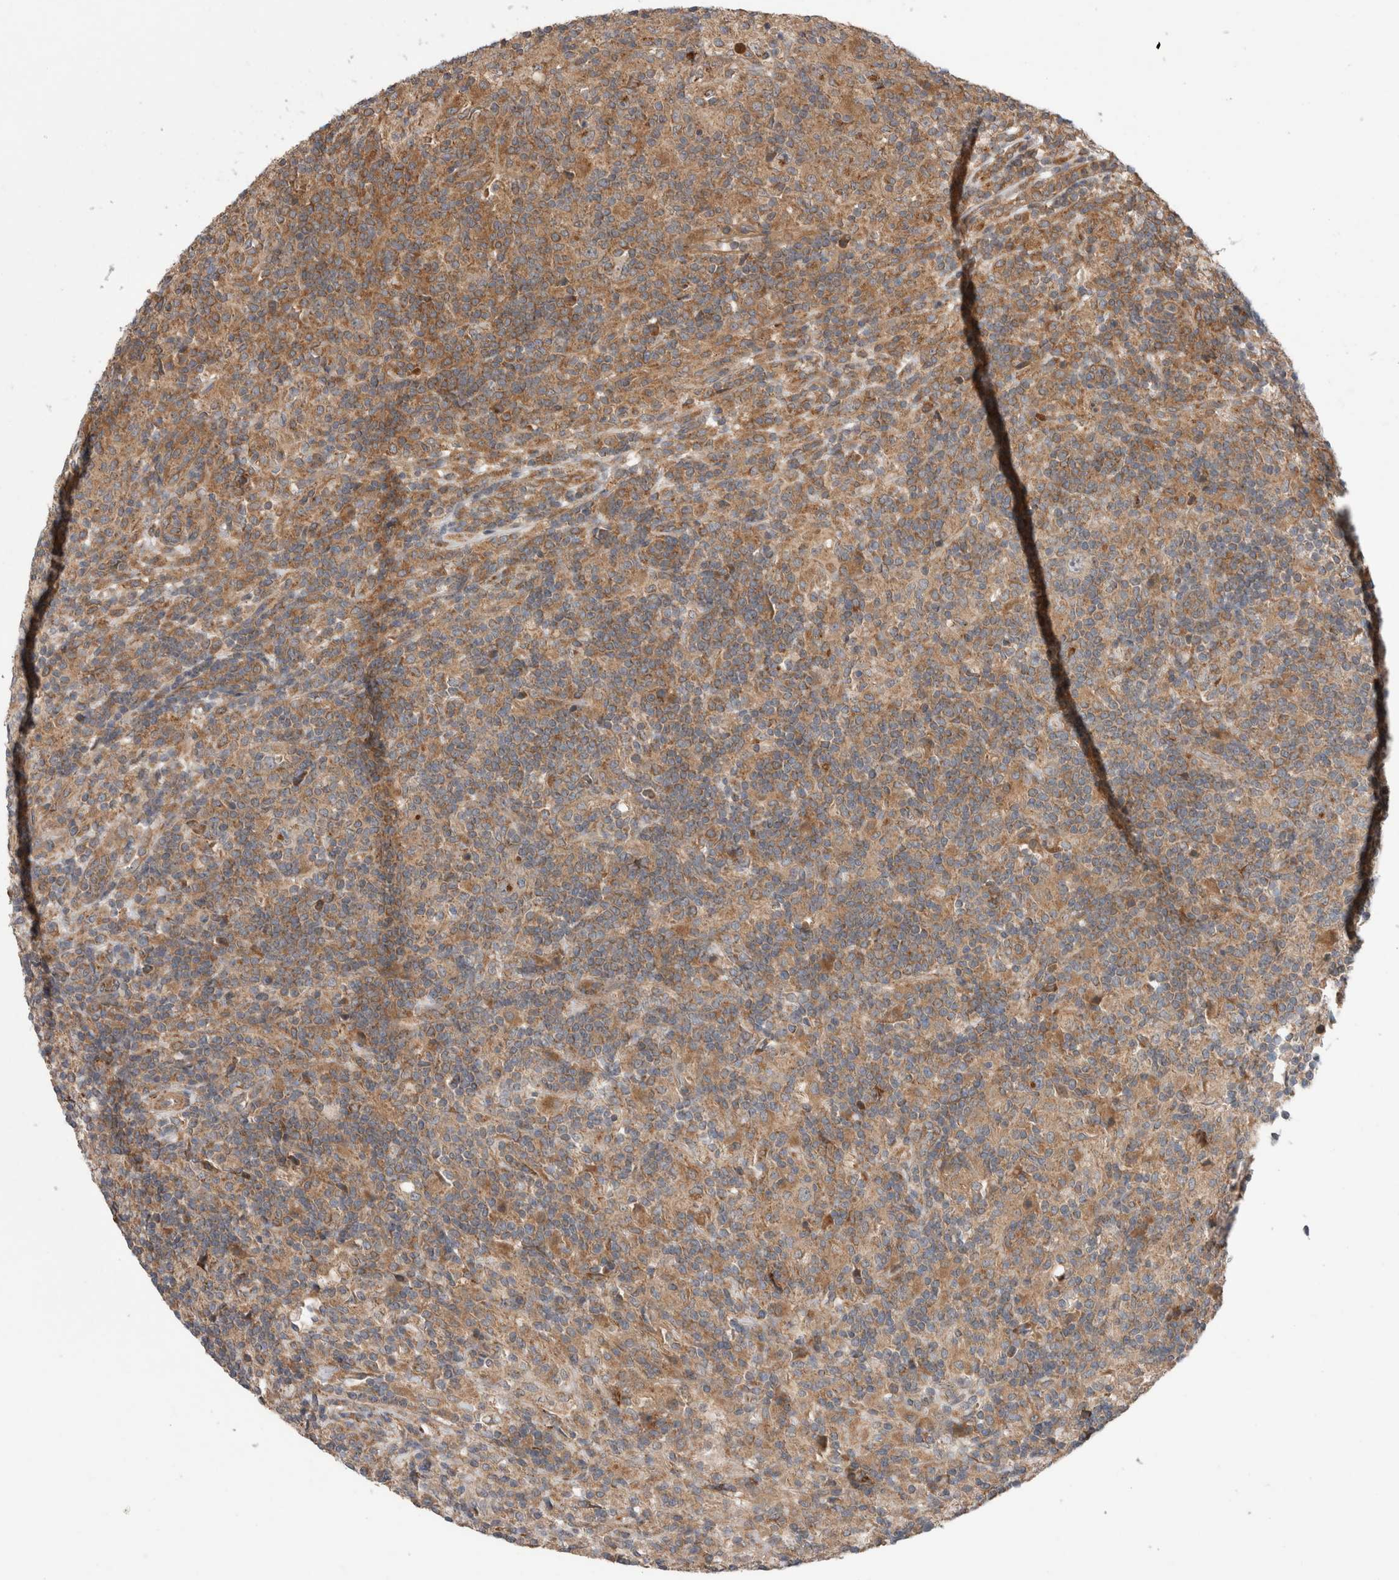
{"staining": {"intensity": "moderate", "quantity": "<25%", "location": "cytoplasmic/membranous"}, "tissue": "lymphoma", "cell_type": "Tumor cells", "image_type": "cancer", "snomed": [{"axis": "morphology", "description": "Hodgkin's disease, NOS"}, {"axis": "topography", "description": "Lymph node"}], "caption": "The immunohistochemical stain highlights moderate cytoplasmic/membranous positivity in tumor cells of lymphoma tissue.", "gene": "TRIM5", "patient": {"sex": "male", "age": 70}}